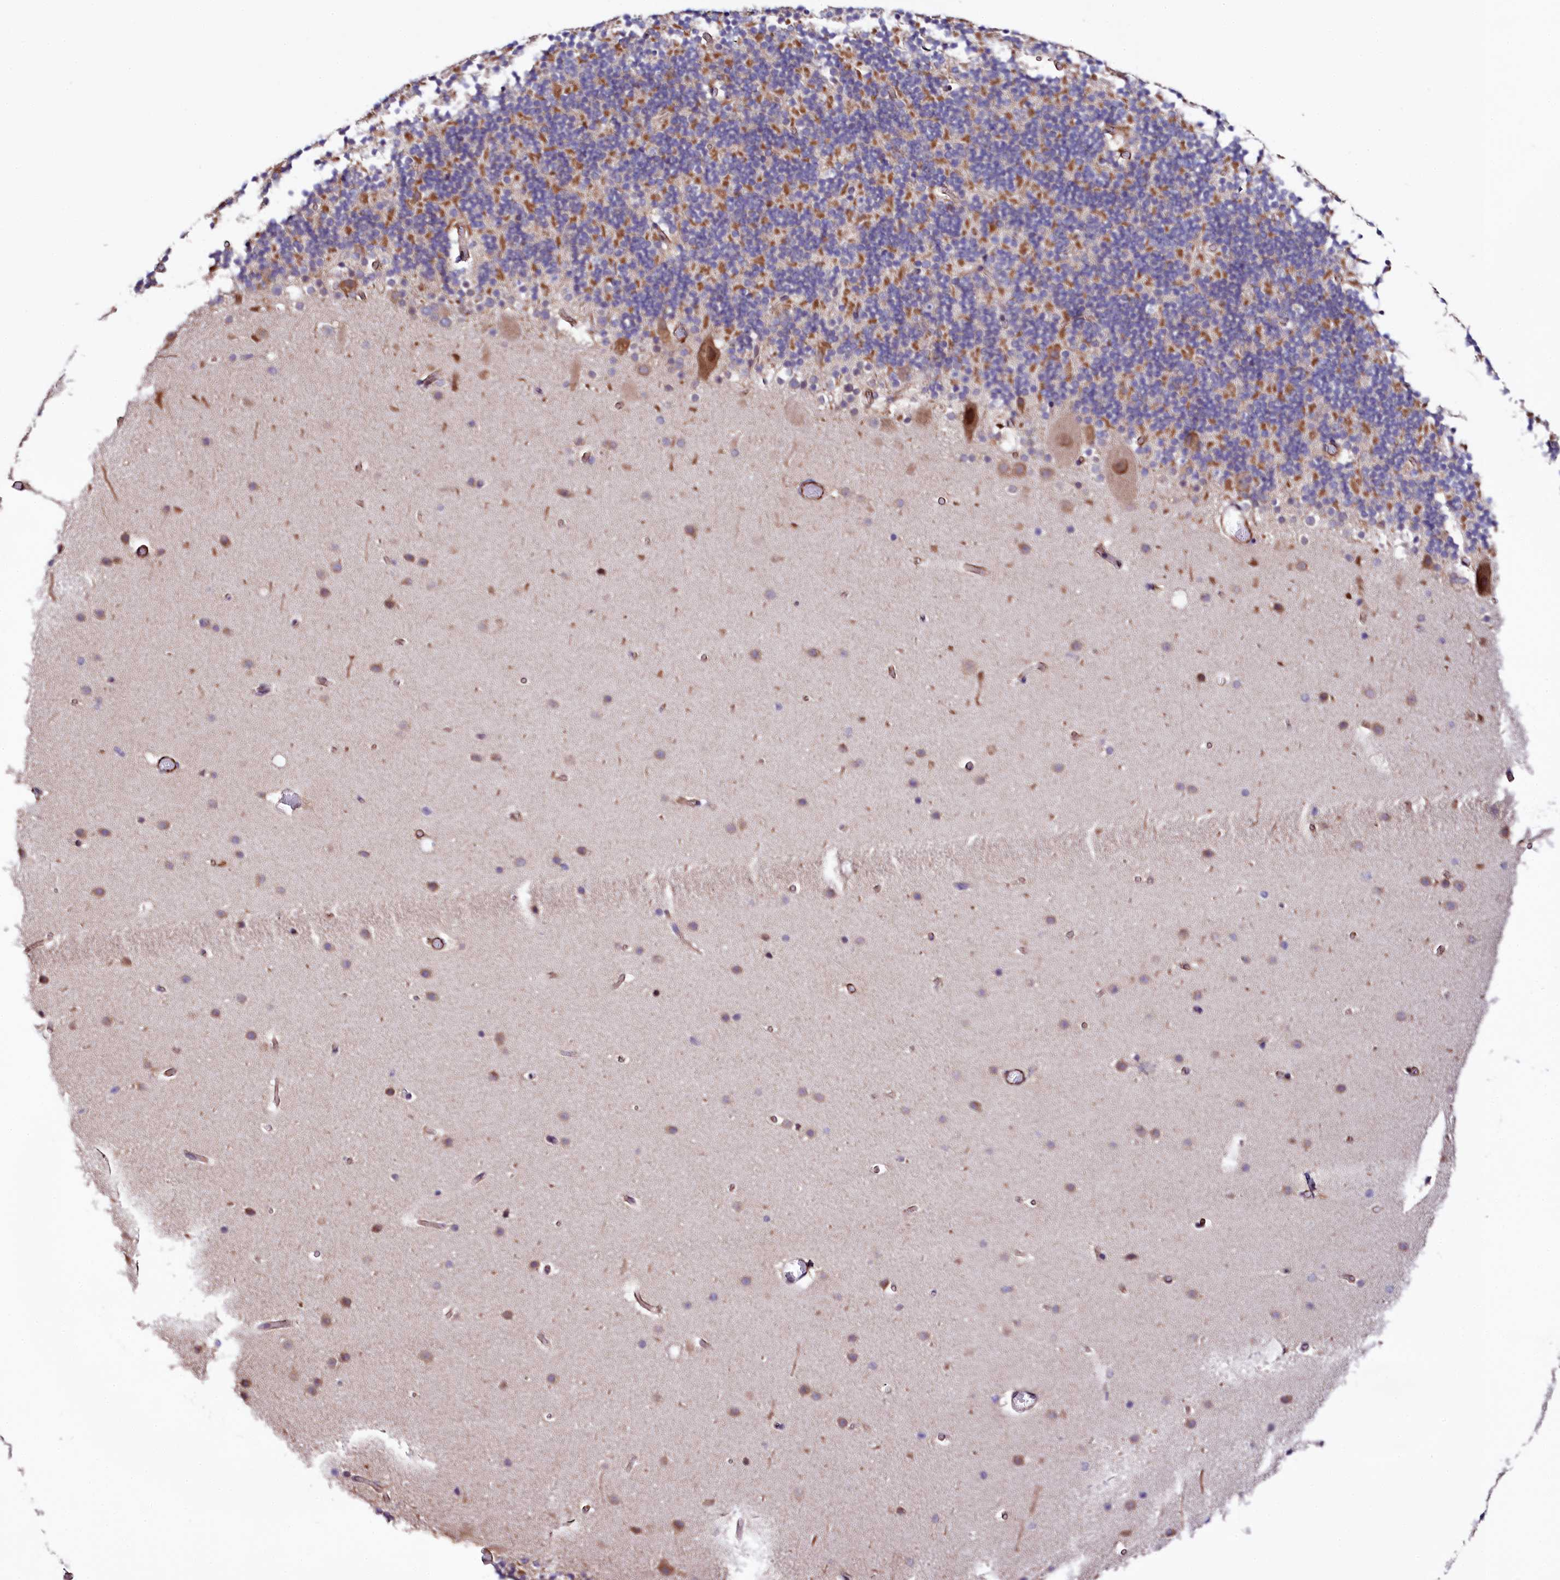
{"staining": {"intensity": "moderate", "quantity": "25%-75%", "location": "cytoplasmic/membranous"}, "tissue": "cerebellum", "cell_type": "Cells in granular layer", "image_type": "normal", "snomed": [{"axis": "morphology", "description": "Normal tissue, NOS"}, {"axis": "topography", "description": "Cerebellum"}], "caption": "Human cerebellum stained with a brown dye exhibits moderate cytoplasmic/membranous positive expression in about 25%-75% of cells in granular layer.", "gene": "TTC12", "patient": {"sex": "male", "age": 57}}